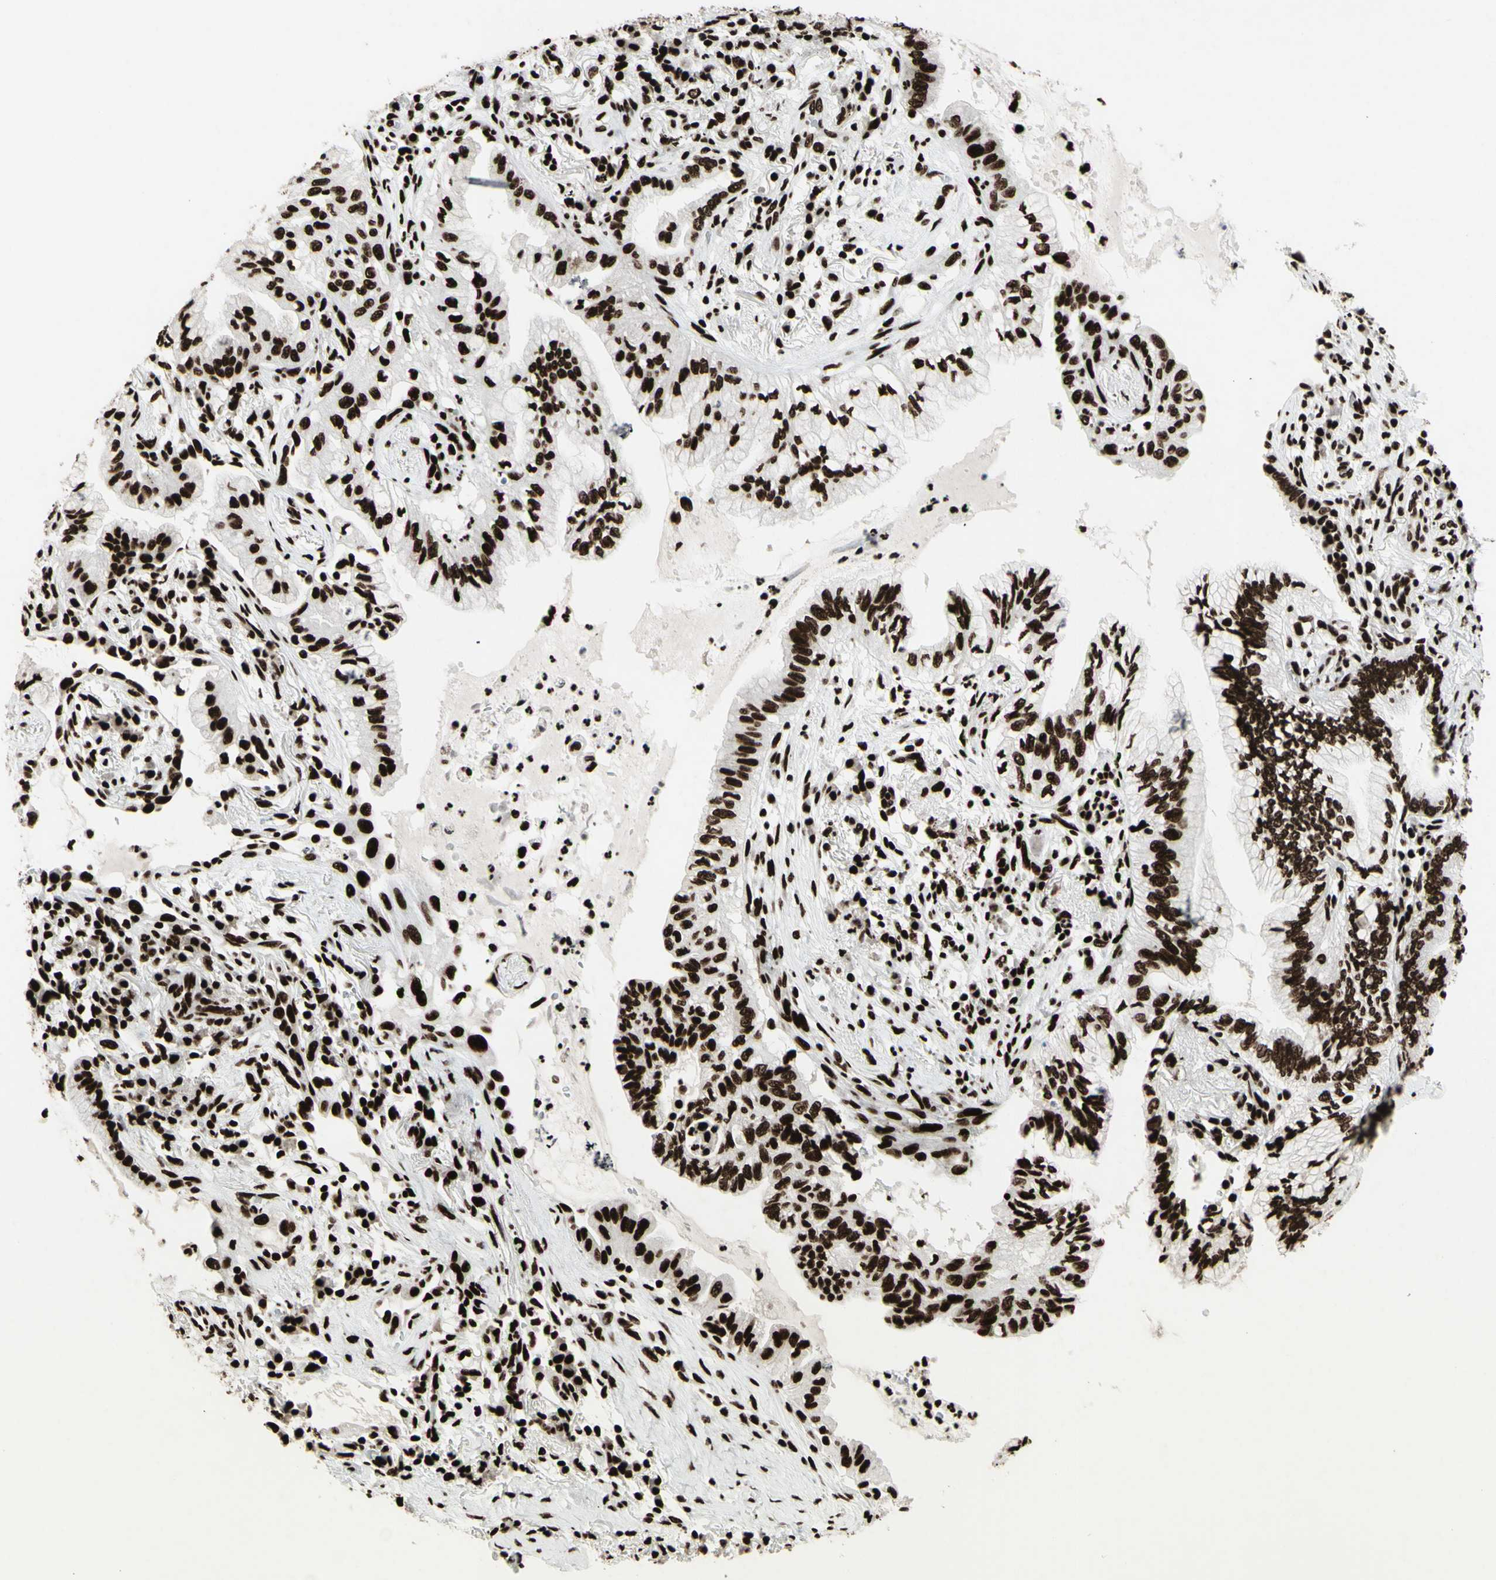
{"staining": {"intensity": "strong", "quantity": ">75%", "location": "nuclear"}, "tissue": "lung cancer", "cell_type": "Tumor cells", "image_type": "cancer", "snomed": [{"axis": "morphology", "description": "Adenocarcinoma, NOS"}, {"axis": "topography", "description": "Lung"}], "caption": "A high amount of strong nuclear expression is identified in approximately >75% of tumor cells in adenocarcinoma (lung) tissue. The protein of interest is shown in brown color, while the nuclei are stained blue.", "gene": "U2AF2", "patient": {"sex": "female", "age": 70}}